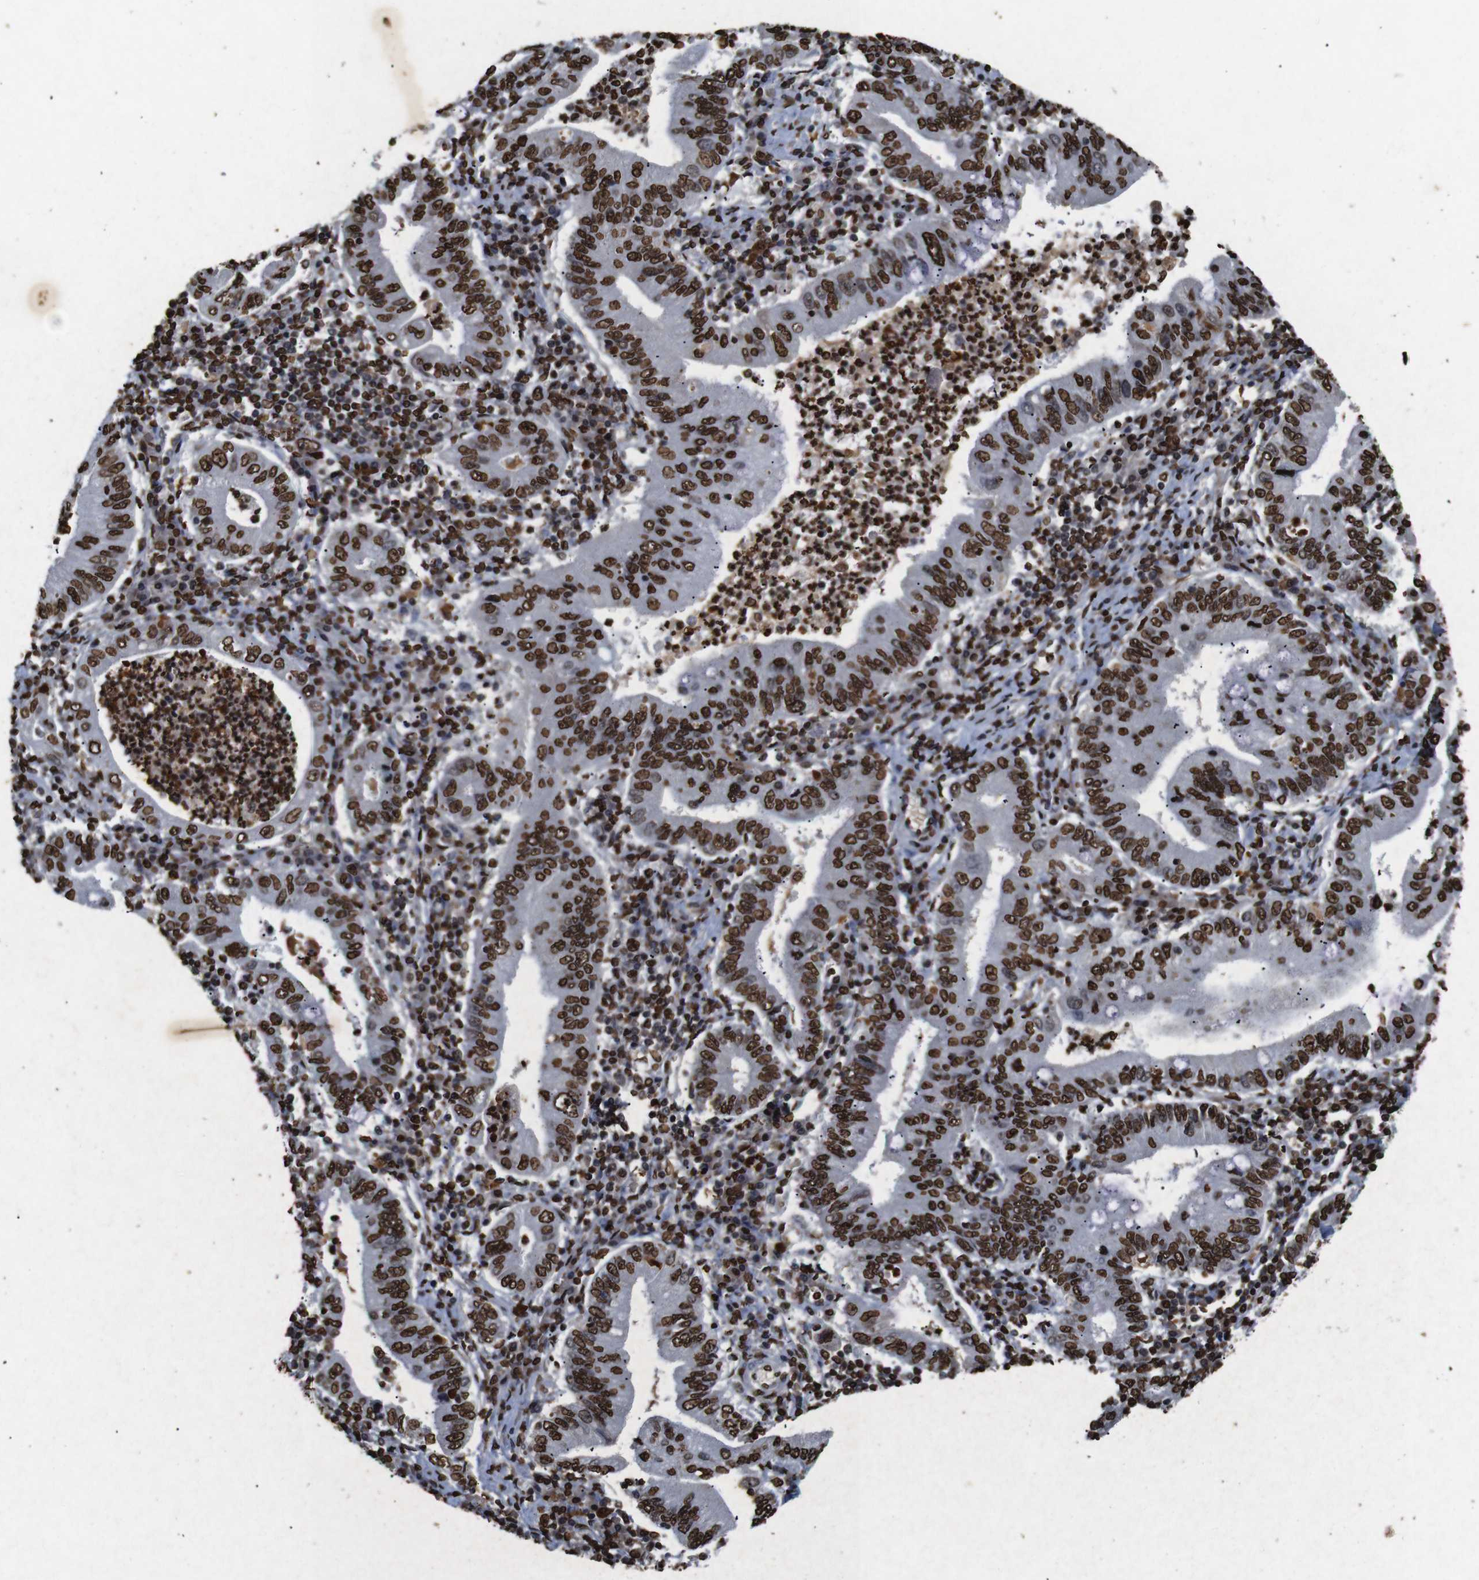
{"staining": {"intensity": "strong", "quantity": ">75%", "location": "nuclear"}, "tissue": "stomach cancer", "cell_type": "Tumor cells", "image_type": "cancer", "snomed": [{"axis": "morphology", "description": "Normal tissue, NOS"}, {"axis": "morphology", "description": "Adenocarcinoma, NOS"}, {"axis": "topography", "description": "Esophagus"}, {"axis": "topography", "description": "Stomach, upper"}, {"axis": "topography", "description": "Peripheral nerve tissue"}], "caption": "This photomicrograph reveals IHC staining of human stomach cancer, with high strong nuclear positivity in approximately >75% of tumor cells.", "gene": "MDM2", "patient": {"sex": "male", "age": 62}}